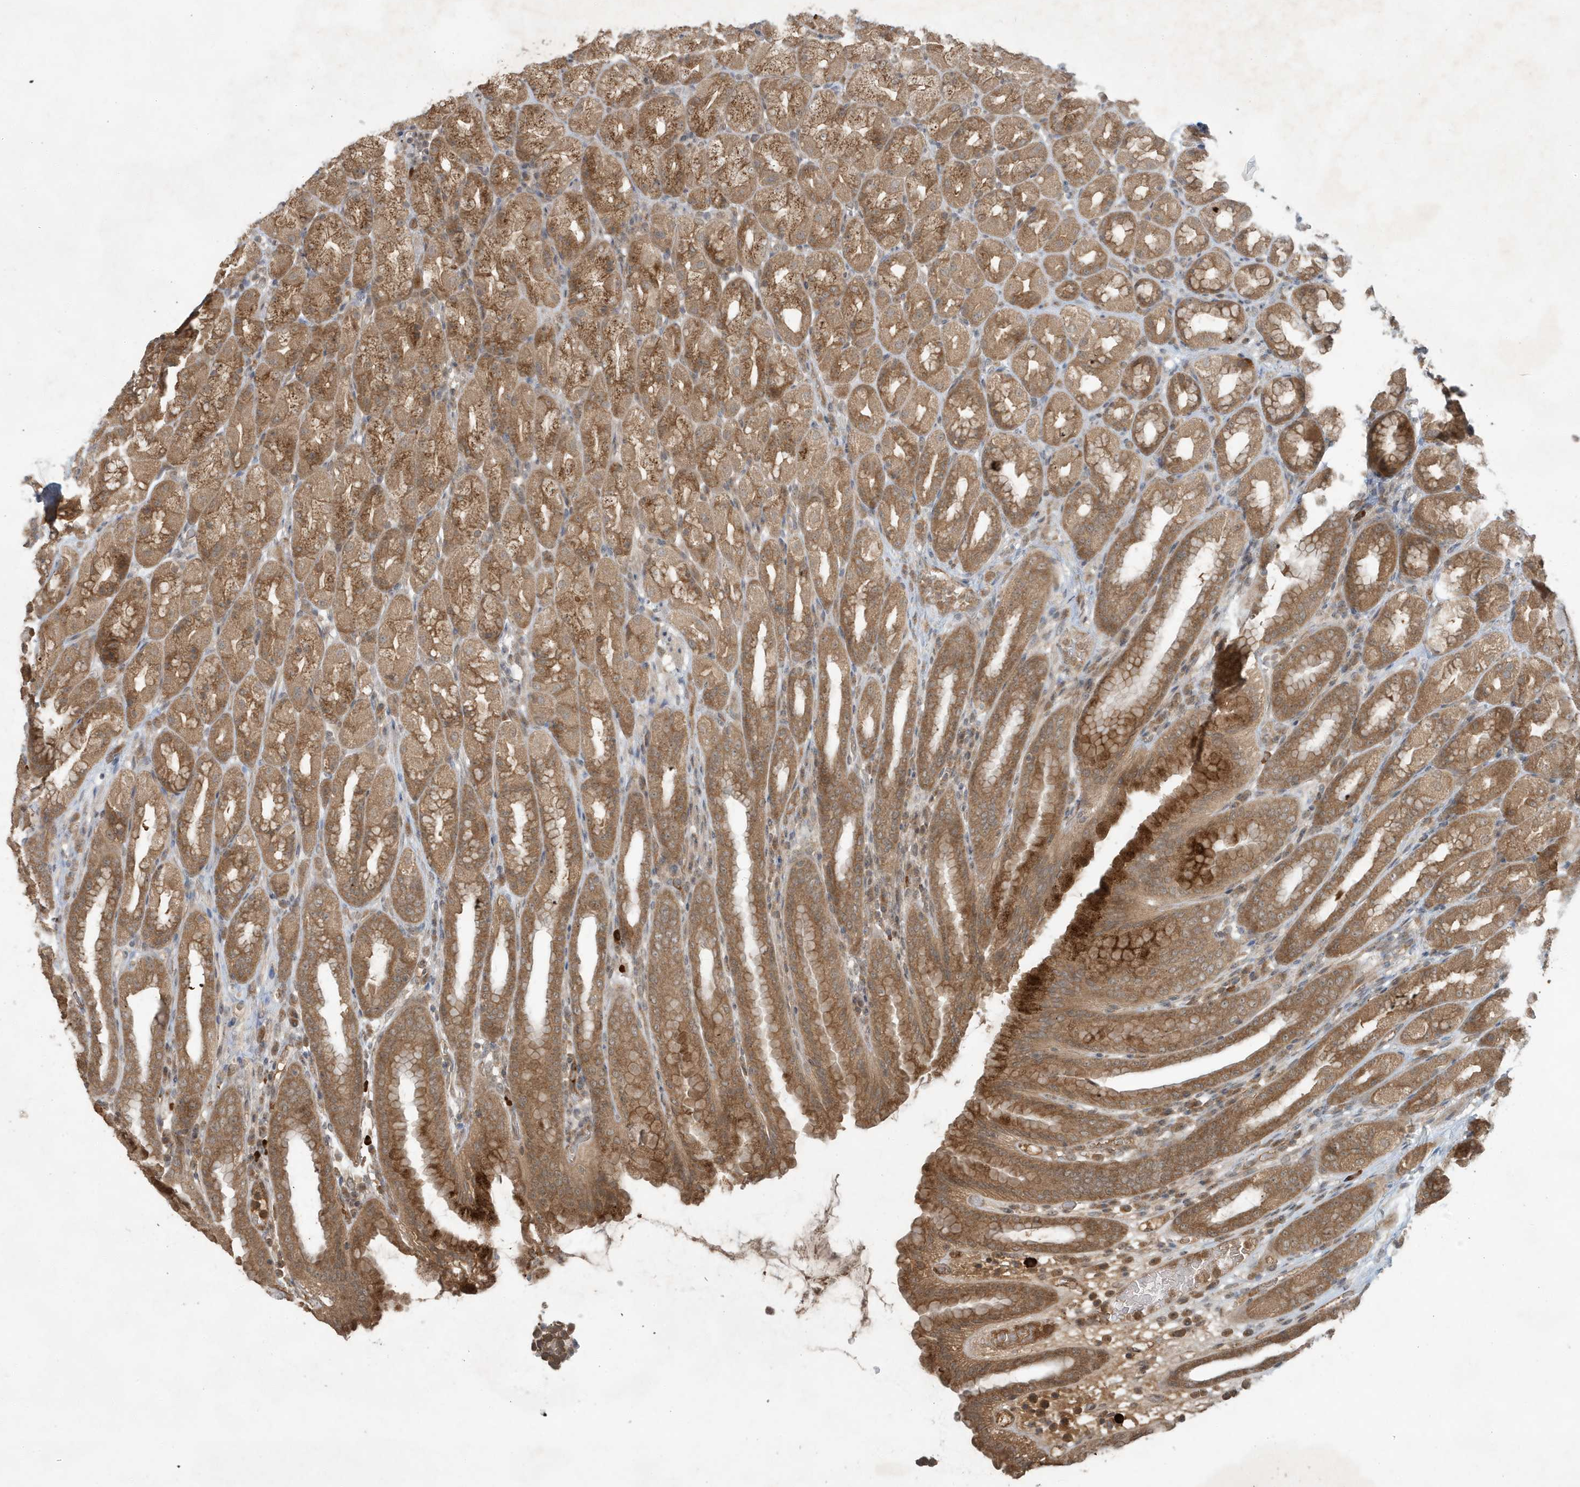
{"staining": {"intensity": "strong", "quantity": ">75%", "location": "cytoplasmic/membranous"}, "tissue": "stomach", "cell_type": "Glandular cells", "image_type": "normal", "snomed": [{"axis": "morphology", "description": "Normal tissue, NOS"}, {"axis": "topography", "description": "Stomach, upper"}], "caption": "Protein staining of normal stomach exhibits strong cytoplasmic/membranous positivity in approximately >75% of glandular cells.", "gene": "ABCB9", "patient": {"sex": "male", "age": 68}}